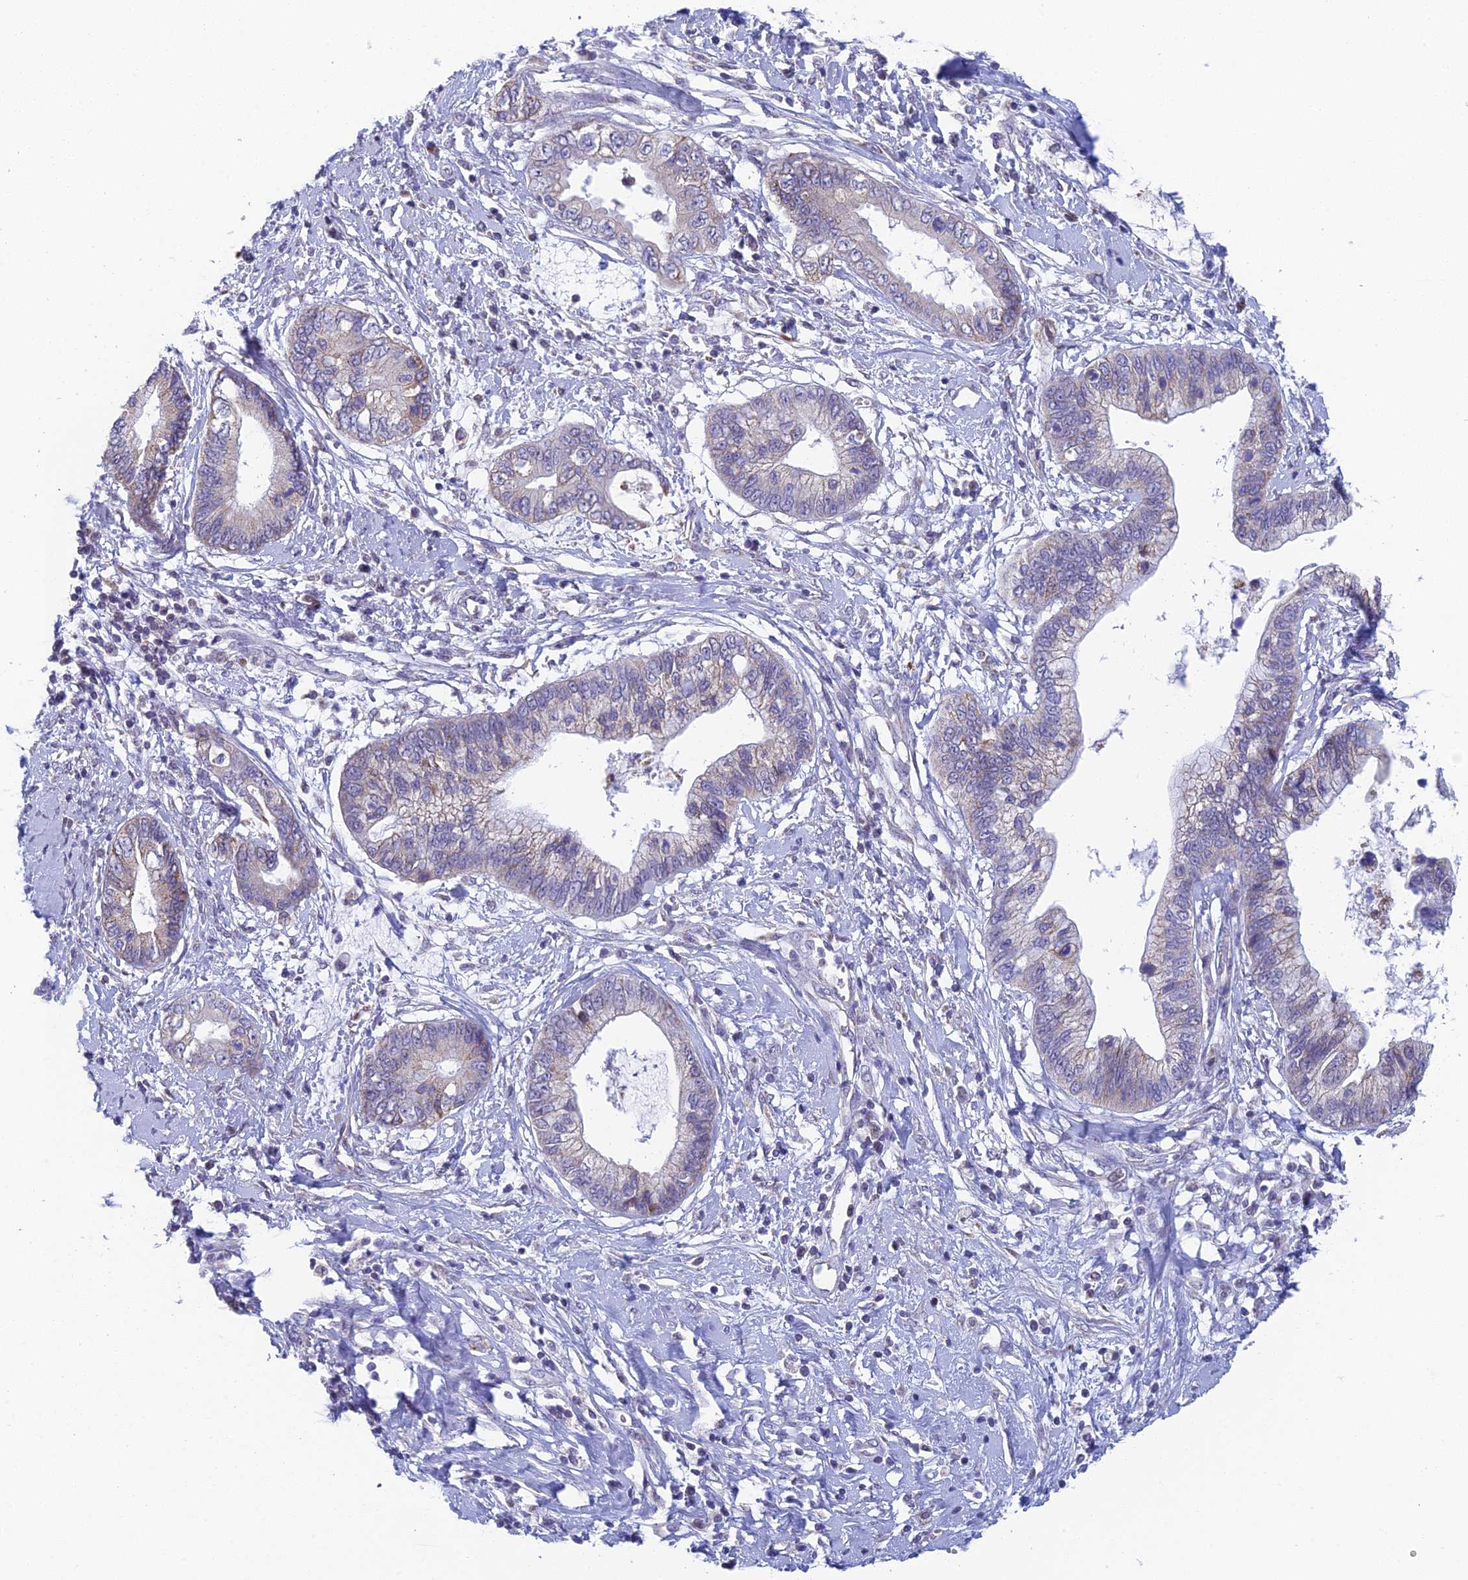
{"staining": {"intensity": "negative", "quantity": "none", "location": "none"}, "tissue": "cervical cancer", "cell_type": "Tumor cells", "image_type": "cancer", "snomed": [{"axis": "morphology", "description": "Adenocarcinoma, NOS"}, {"axis": "topography", "description": "Cervix"}], "caption": "High magnification brightfield microscopy of cervical adenocarcinoma stained with DAB (brown) and counterstained with hematoxylin (blue): tumor cells show no significant positivity.", "gene": "REXO5", "patient": {"sex": "female", "age": 44}}